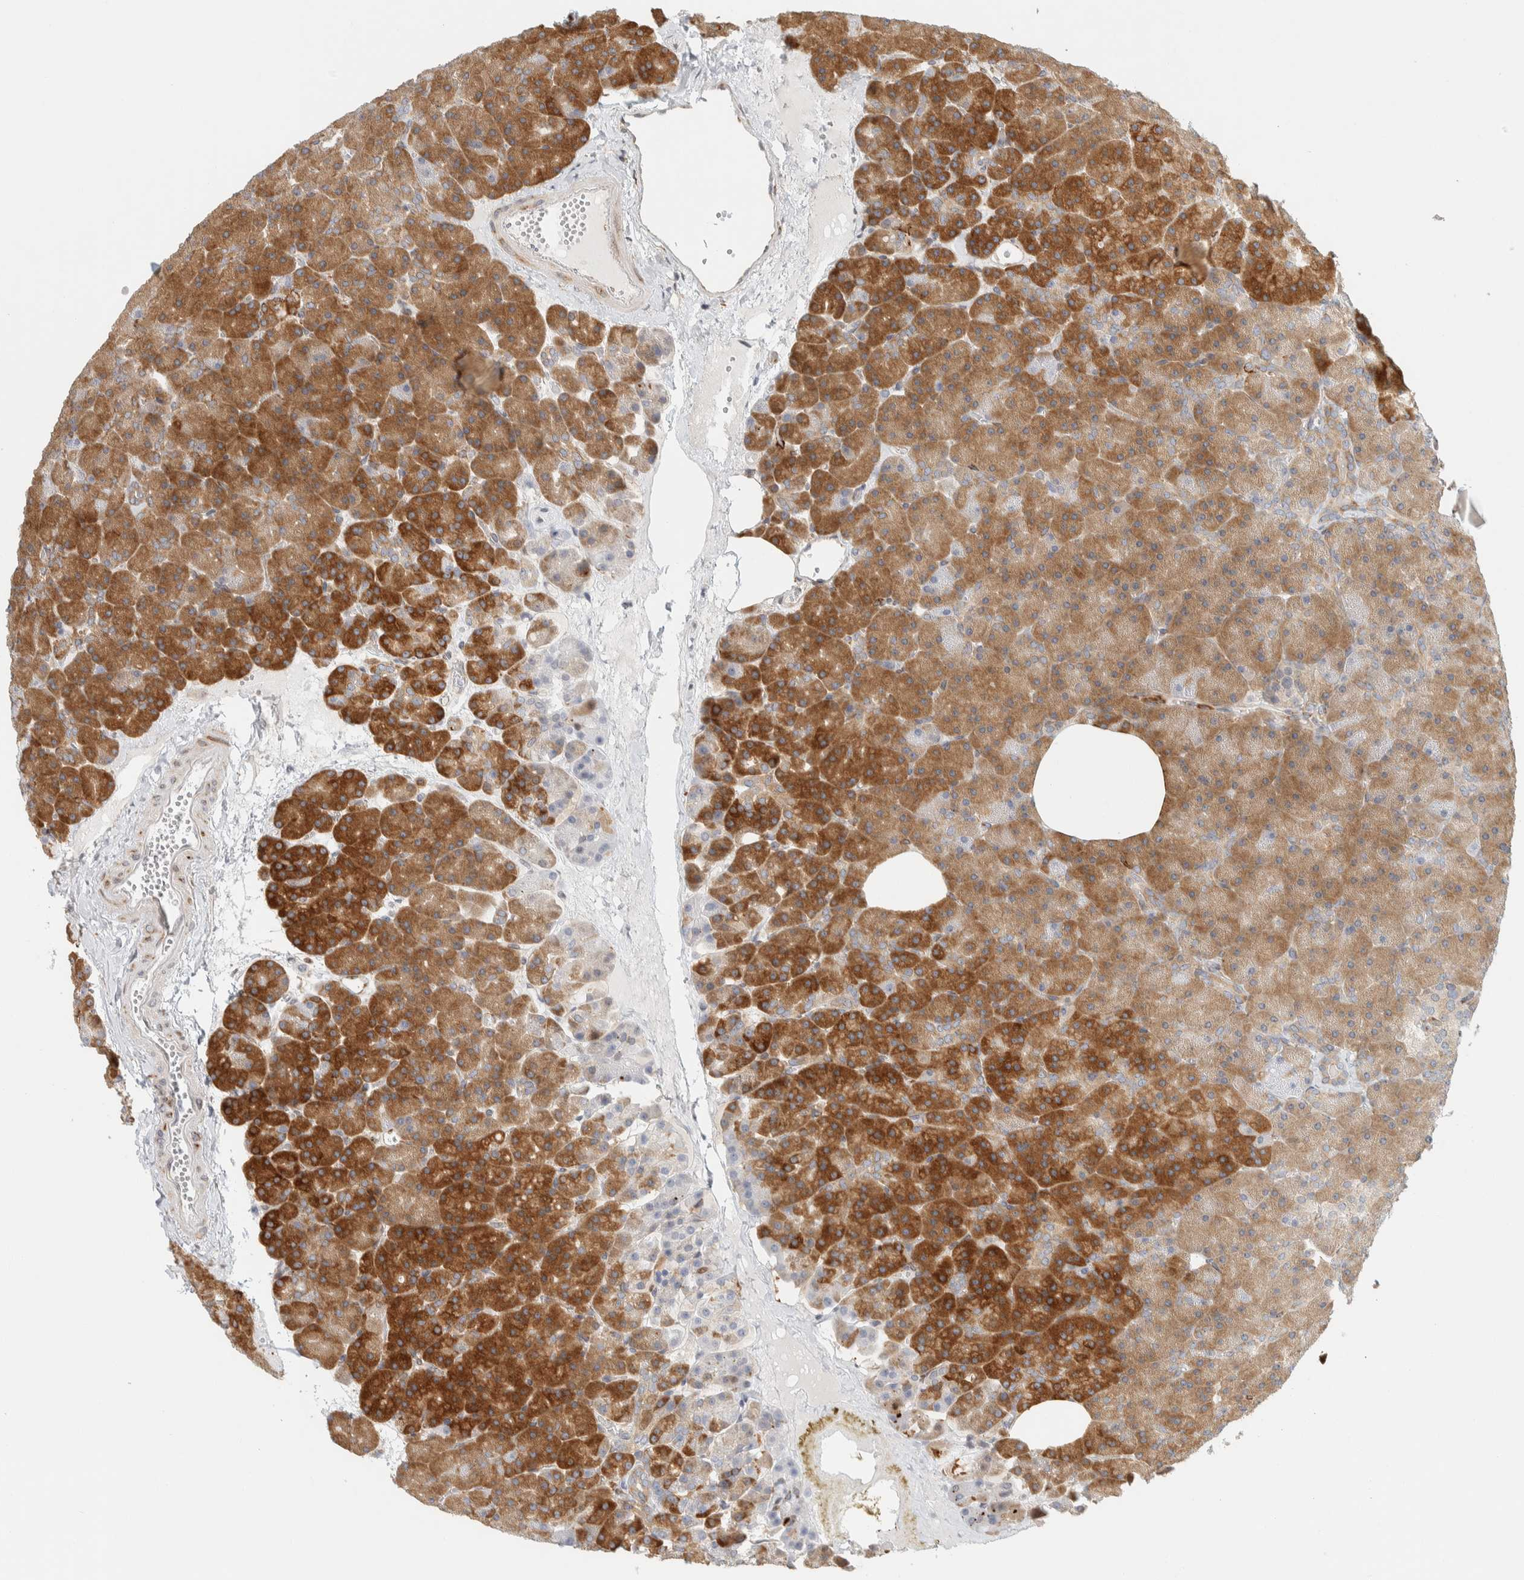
{"staining": {"intensity": "strong", "quantity": ">75%", "location": "cytoplasmic/membranous"}, "tissue": "pancreas", "cell_type": "Exocrine glandular cells", "image_type": "normal", "snomed": [{"axis": "morphology", "description": "Normal tissue, NOS"}, {"axis": "morphology", "description": "Carcinoid, malignant, NOS"}, {"axis": "topography", "description": "Pancreas"}], "caption": "A histopathology image of pancreas stained for a protein shows strong cytoplasmic/membranous brown staining in exocrine glandular cells.", "gene": "LLGL2", "patient": {"sex": "female", "age": 35}}